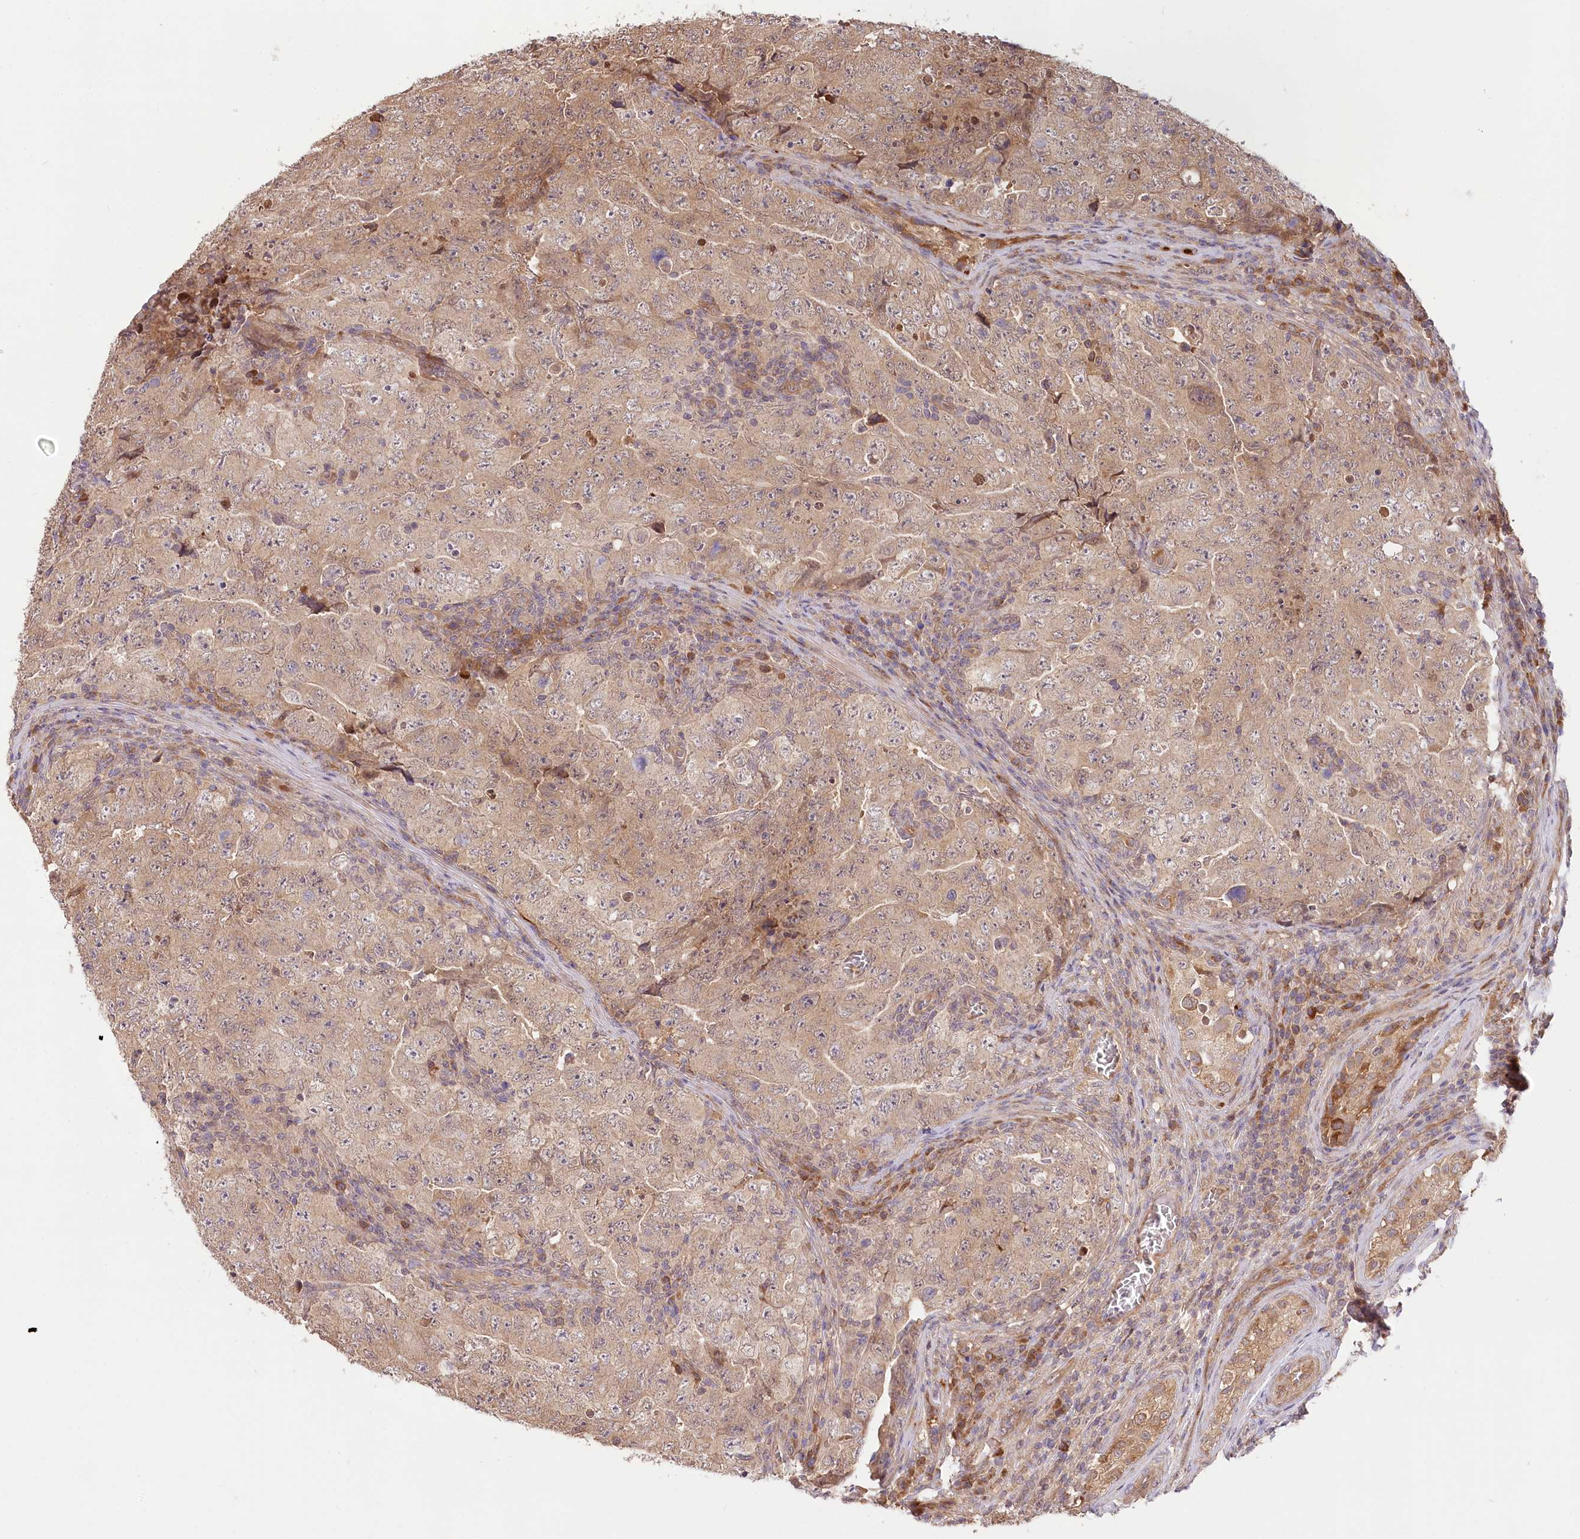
{"staining": {"intensity": "moderate", "quantity": "<25%", "location": "cytoplasmic/membranous"}, "tissue": "testis cancer", "cell_type": "Tumor cells", "image_type": "cancer", "snomed": [{"axis": "morphology", "description": "Carcinoma, Embryonal, NOS"}, {"axis": "topography", "description": "Testis"}], "caption": "Testis cancer stained with a brown dye displays moderate cytoplasmic/membranous positive positivity in about <25% of tumor cells.", "gene": "CEP70", "patient": {"sex": "male", "age": 26}}